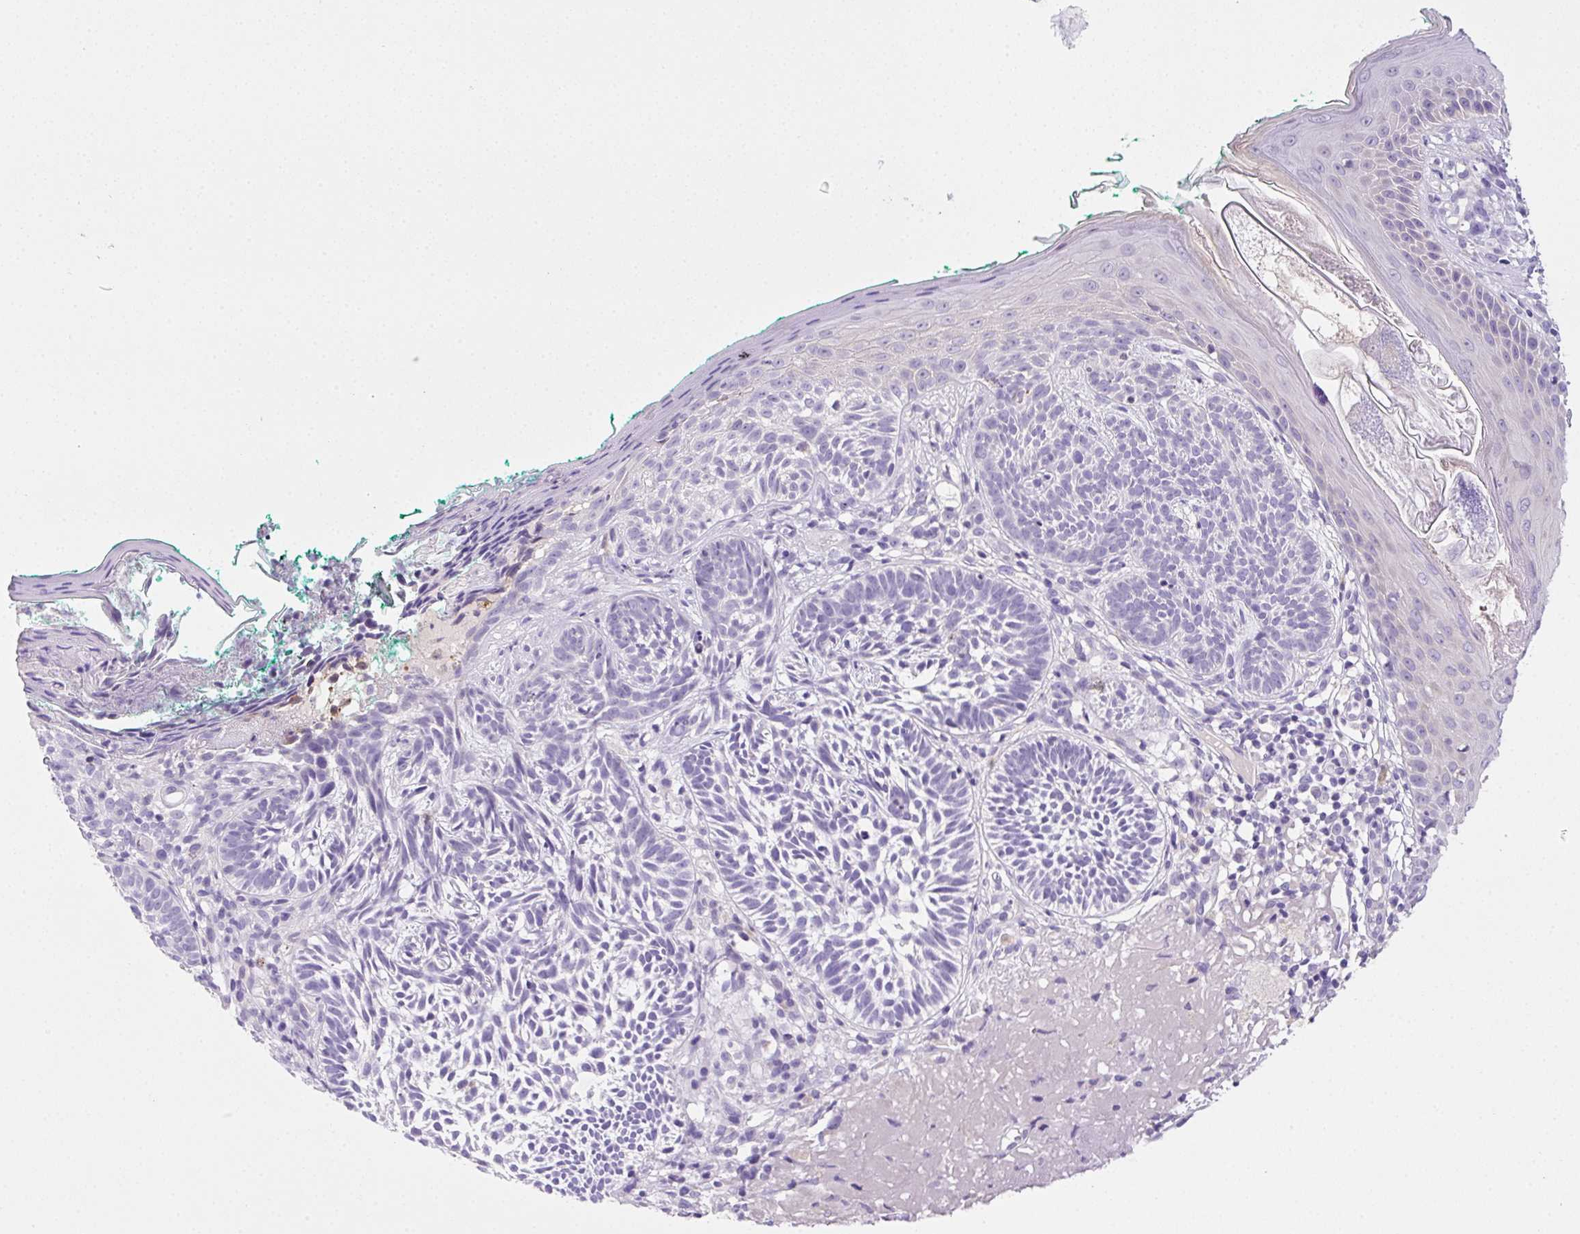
{"staining": {"intensity": "negative", "quantity": "none", "location": "none"}, "tissue": "skin cancer", "cell_type": "Tumor cells", "image_type": "cancer", "snomed": [{"axis": "morphology", "description": "Basal cell carcinoma"}, {"axis": "topography", "description": "Skin"}], "caption": "Immunohistochemistry micrograph of neoplastic tissue: skin cancer stained with DAB exhibits no significant protein expression in tumor cells.", "gene": "NDST3", "patient": {"sex": "male", "age": 68}}